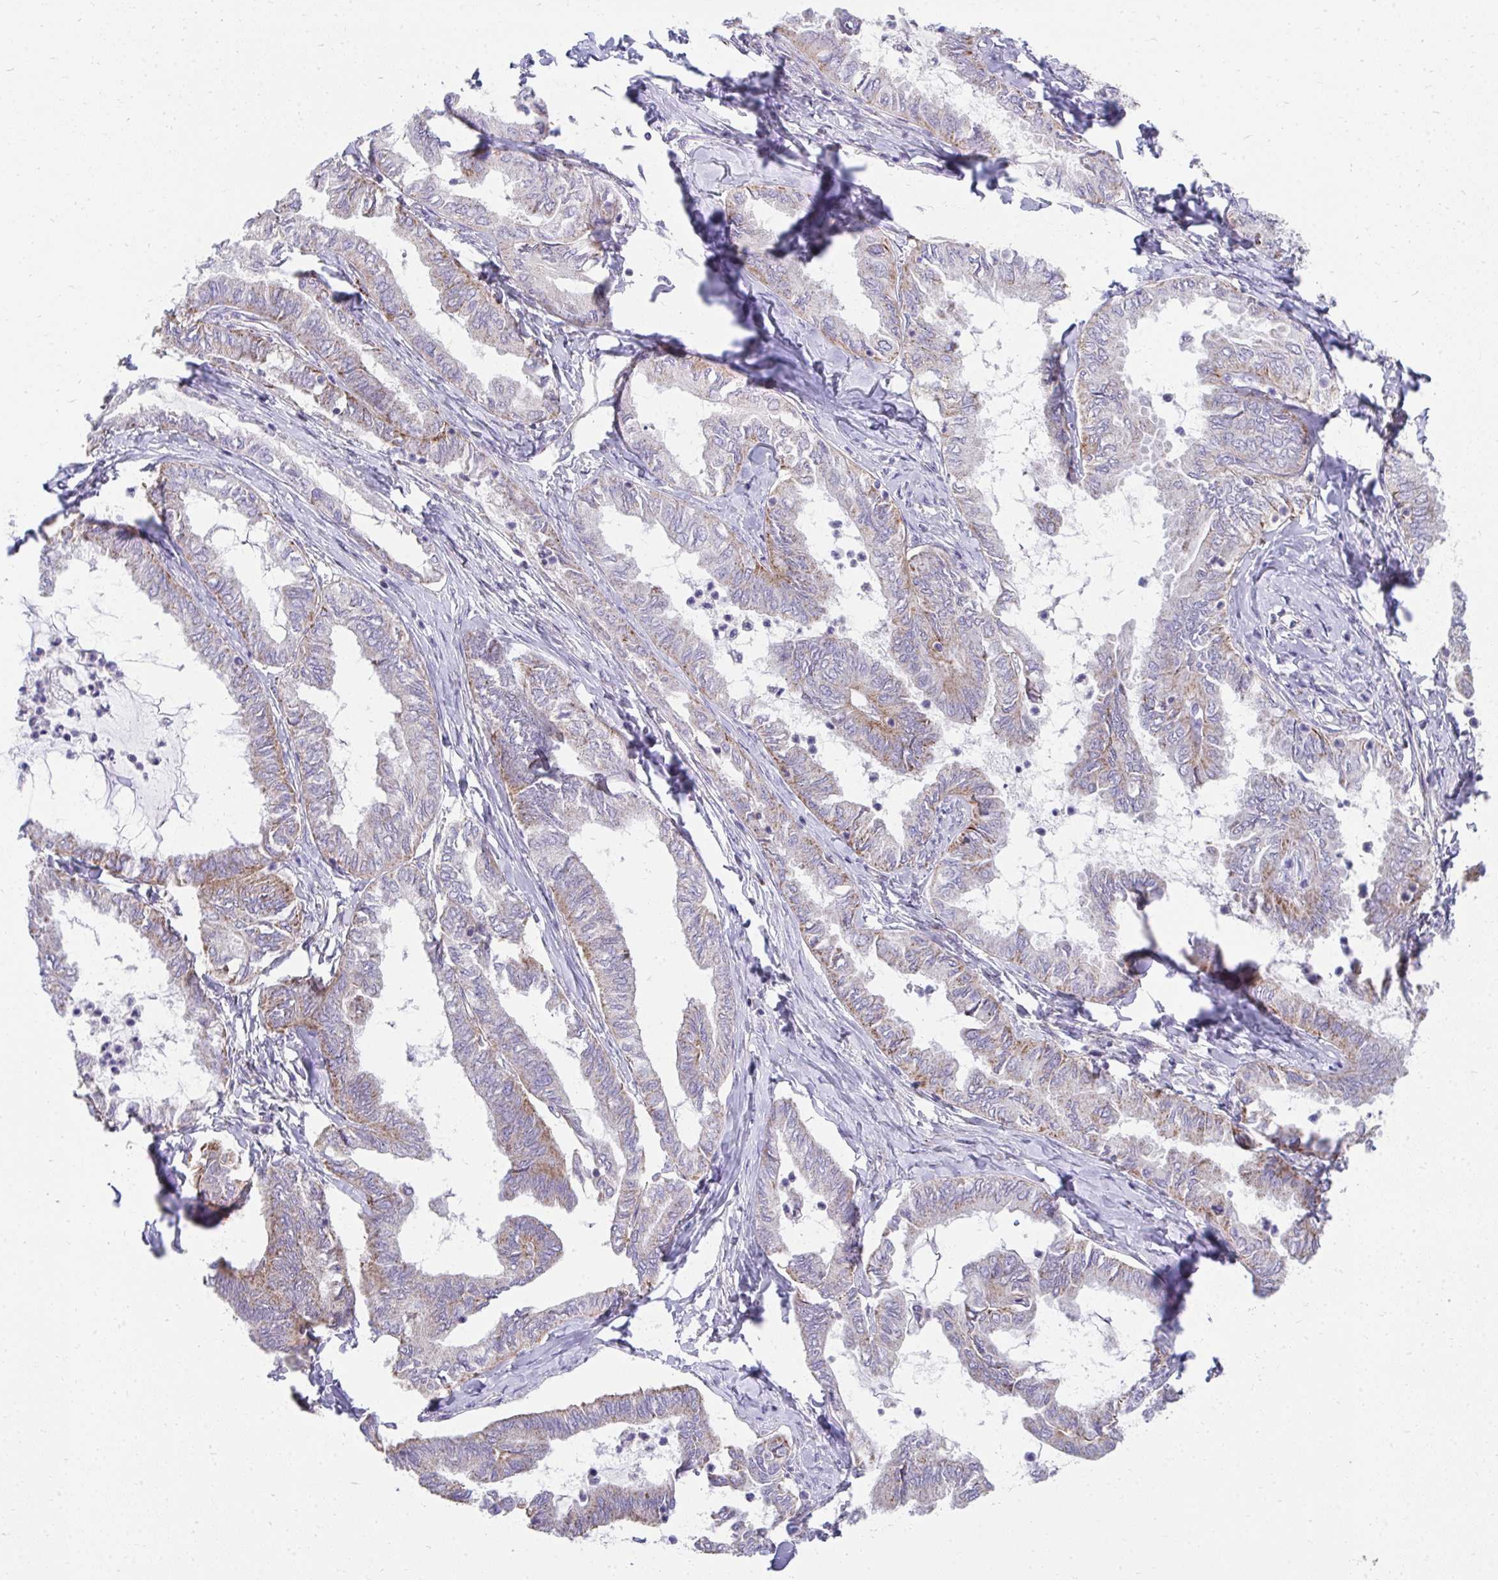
{"staining": {"intensity": "moderate", "quantity": "25%-75%", "location": "cytoplasmic/membranous"}, "tissue": "ovarian cancer", "cell_type": "Tumor cells", "image_type": "cancer", "snomed": [{"axis": "morphology", "description": "Carcinoma, endometroid"}, {"axis": "topography", "description": "Ovary"}], "caption": "Protein staining of ovarian cancer tissue shows moderate cytoplasmic/membranous expression in about 25%-75% of tumor cells. (DAB (3,3'-diaminobenzidine) IHC with brightfield microscopy, high magnification).", "gene": "PRRG3", "patient": {"sex": "female", "age": 70}}